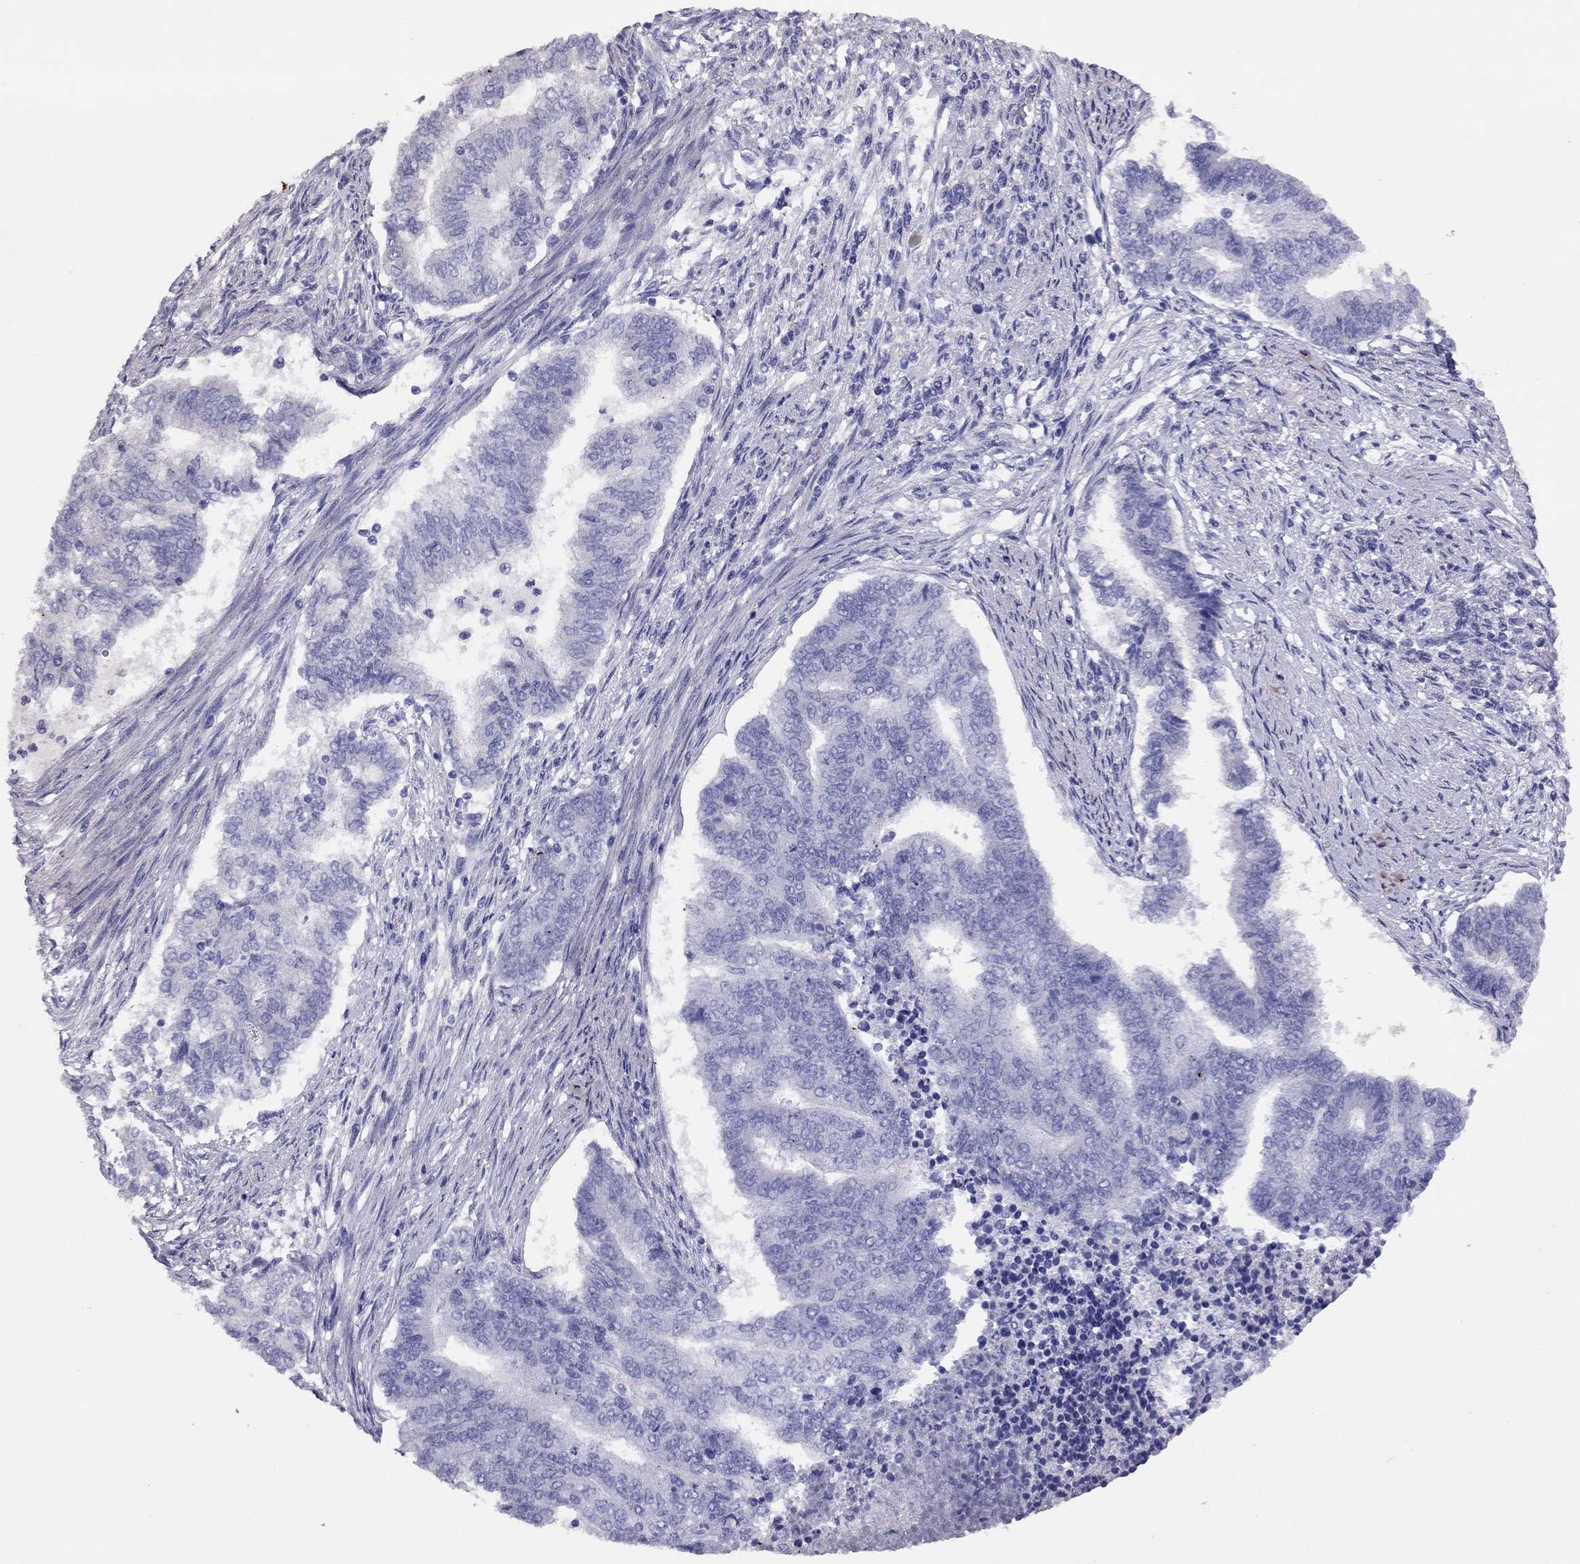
{"staining": {"intensity": "negative", "quantity": "none", "location": "none"}, "tissue": "endometrial cancer", "cell_type": "Tumor cells", "image_type": "cancer", "snomed": [{"axis": "morphology", "description": "Adenocarcinoma, NOS"}, {"axis": "topography", "description": "Endometrium"}], "caption": "DAB (3,3'-diaminobenzidine) immunohistochemical staining of adenocarcinoma (endometrial) shows no significant expression in tumor cells.", "gene": "LRIT2", "patient": {"sex": "female", "age": 65}}